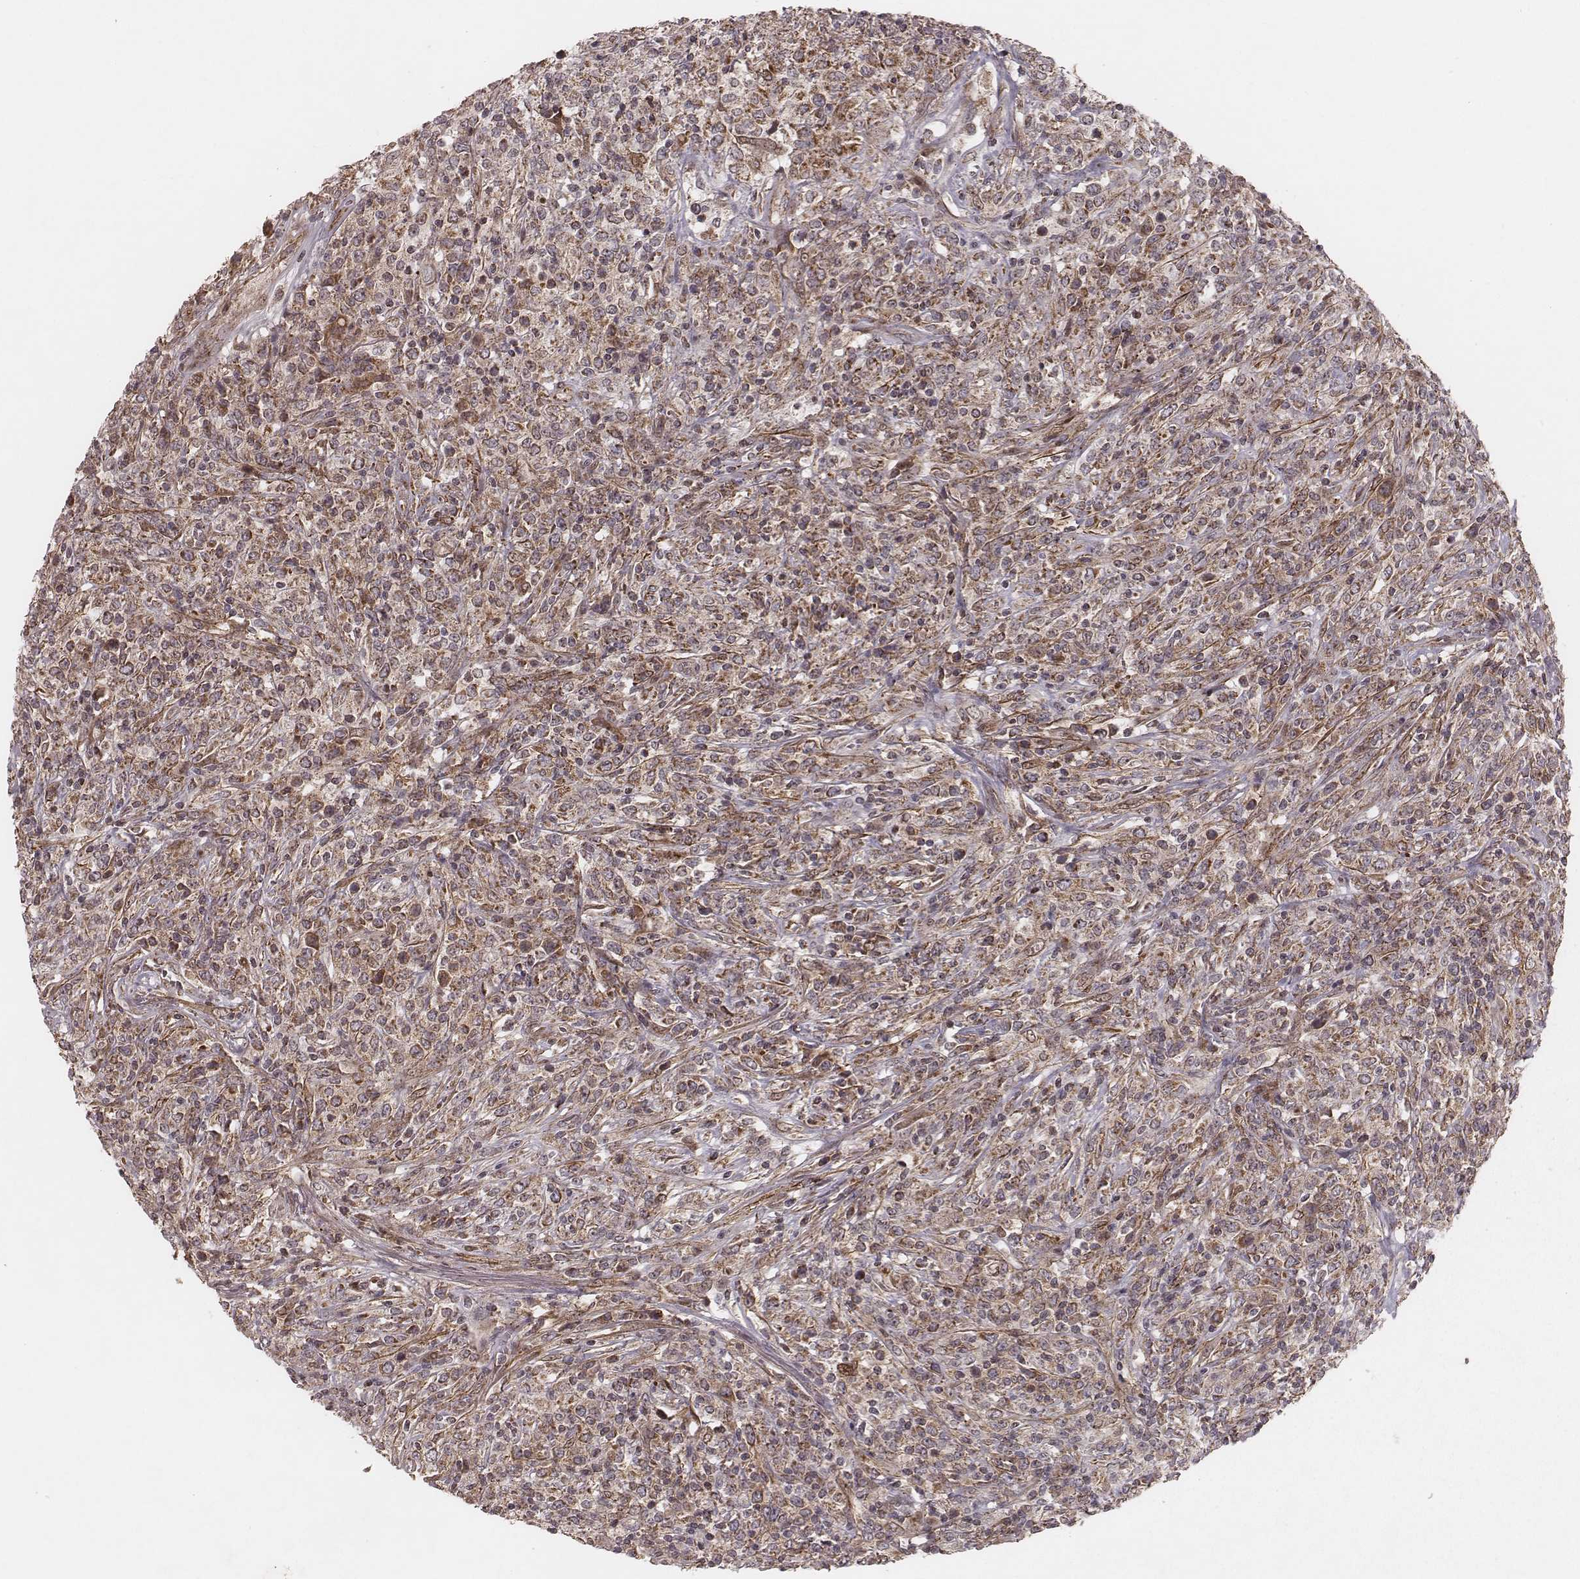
{"staining": {"intensity": "moderate", "quantity": "25%-75%", "location": "cytoplasmic/membranous"}, "tissue": "lymphoma", "cell_type": "Tumor cells", "image_type": "cancer", "snomed": [{"axis": "morphology", "description": "Malignant lymphoma, non-Hodgkin's type, High grade"}, {"axis": "topography", "description": "Lung"}], "caption": "The photomicrograph shows immunohistochemical staining of malignant lymphoma, non-Hodgkin's type (high-grade). There is moderate cytoplasmic/membranous expression is present in about 25%-75% of tumor cells.", "gene": "NDUFA7", "patient": {"sex": "male", "age": 79}}